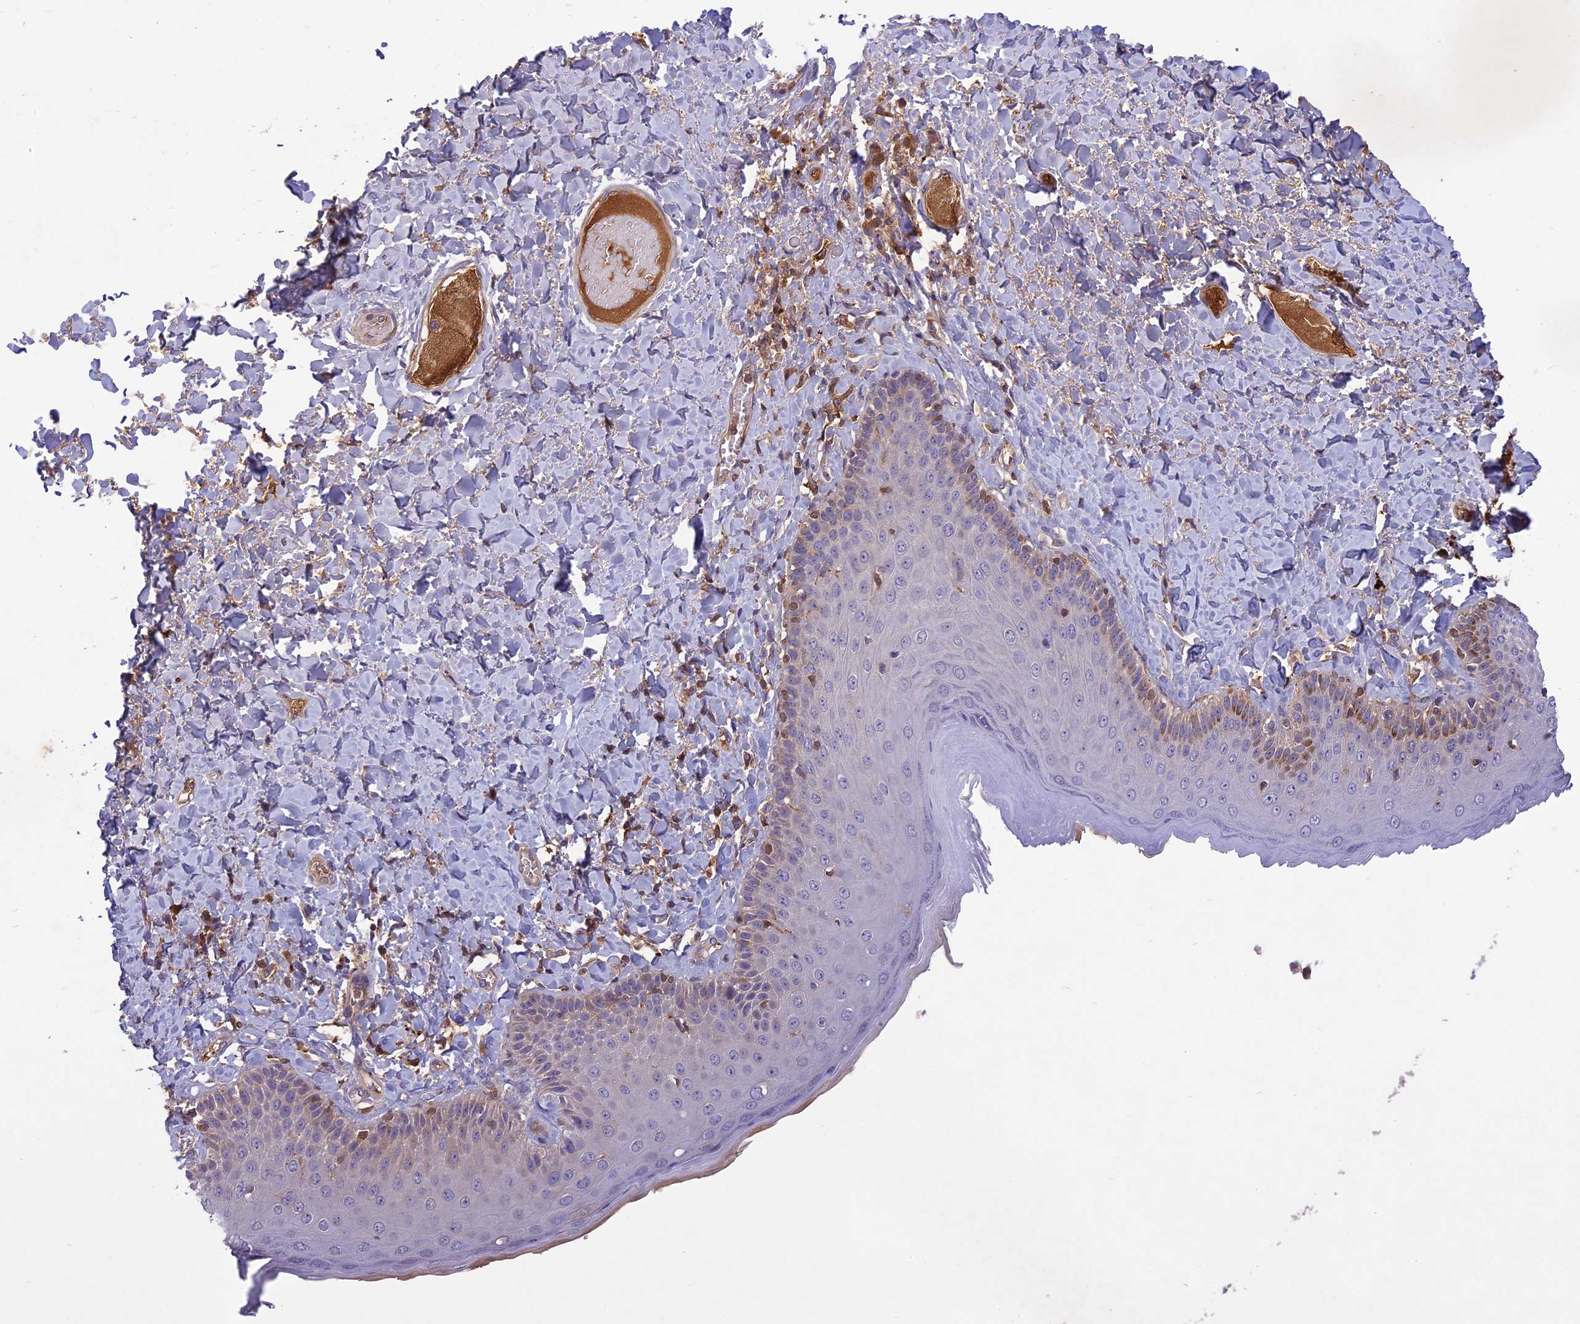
{"staining": {"intensity": "moderate", "quantity": "<25%", "location": "cytoplasmic/membranous"}, "tissue": "skin", "cell_type": "Epidermal cells", "image_type": "normal", "snomed": [{"axis": "morphology", "description": "Normal tissue, NOS"}, {"axis": "topography", "description": "Anal"}], "caption": "DAB immunohistochemical staining of benign human skin reveals moderate cytoplasmic/membranous protein positivity in about <25% of epidermal cells. (DAB IHC with brightfield microscopy, high magnification).", "gene": "ADO", "patient": {"sex": "male", "age": 69}}